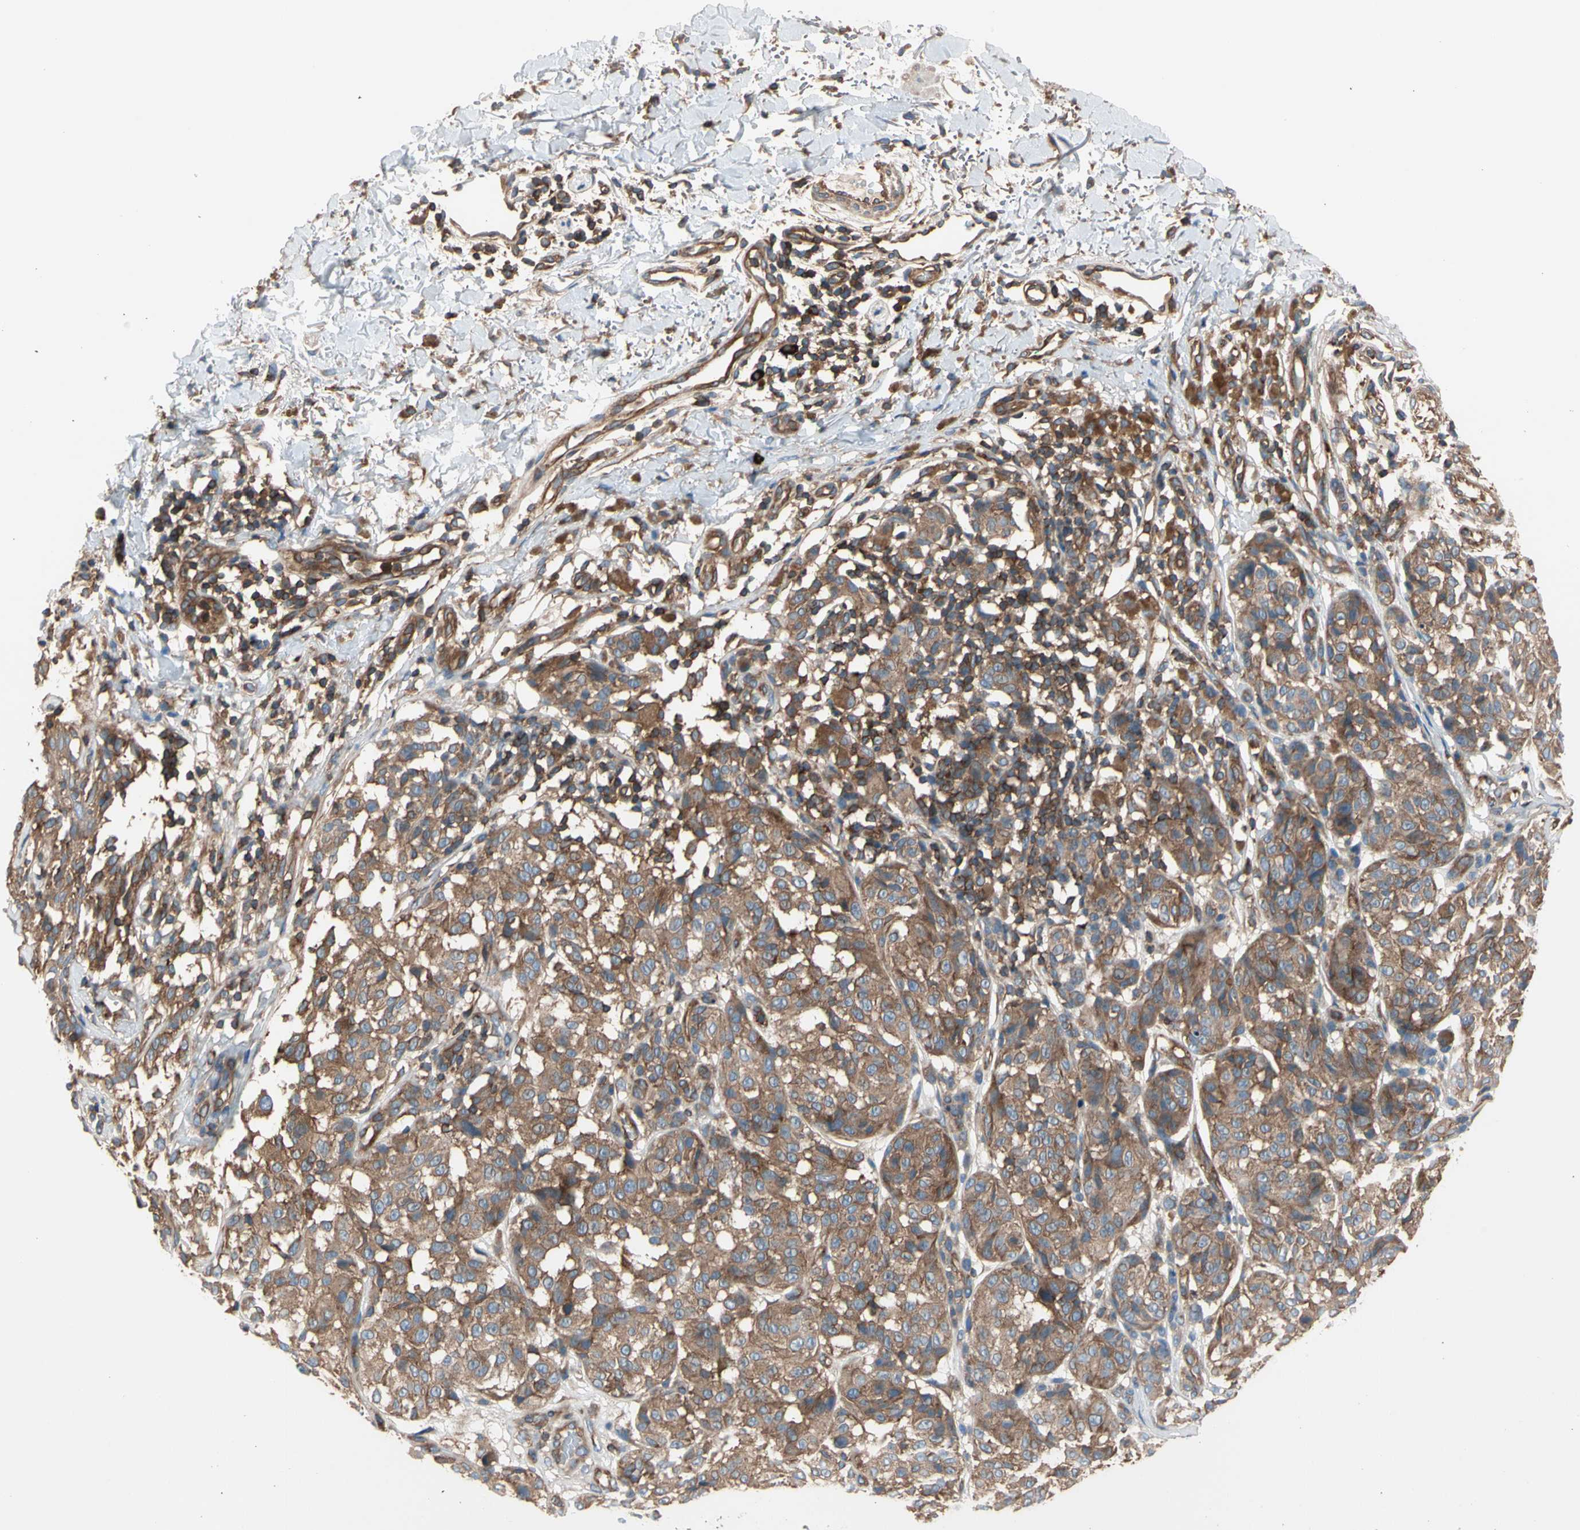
{"staining": {"intensity": "moderate", "quantity": ">75%", "location": "cytoplasmic/membranous"}, "tissue": "melanoma", "cell_type": "Tumor cells", "image_type": "cancer", "snomed": [{"axis": "morphology", "description": "Malignant melanoma, NOS"}, {"axis": "topography", "description": "Skin"}], "caption": "Melanoma was stained to show a protein in brown. There is medium levels of moderate cytoplasmic/membranous staining in about >75% of tumor cells.", "gene": "ROCK1", "patient": {"sex": "female", "age": 46}}